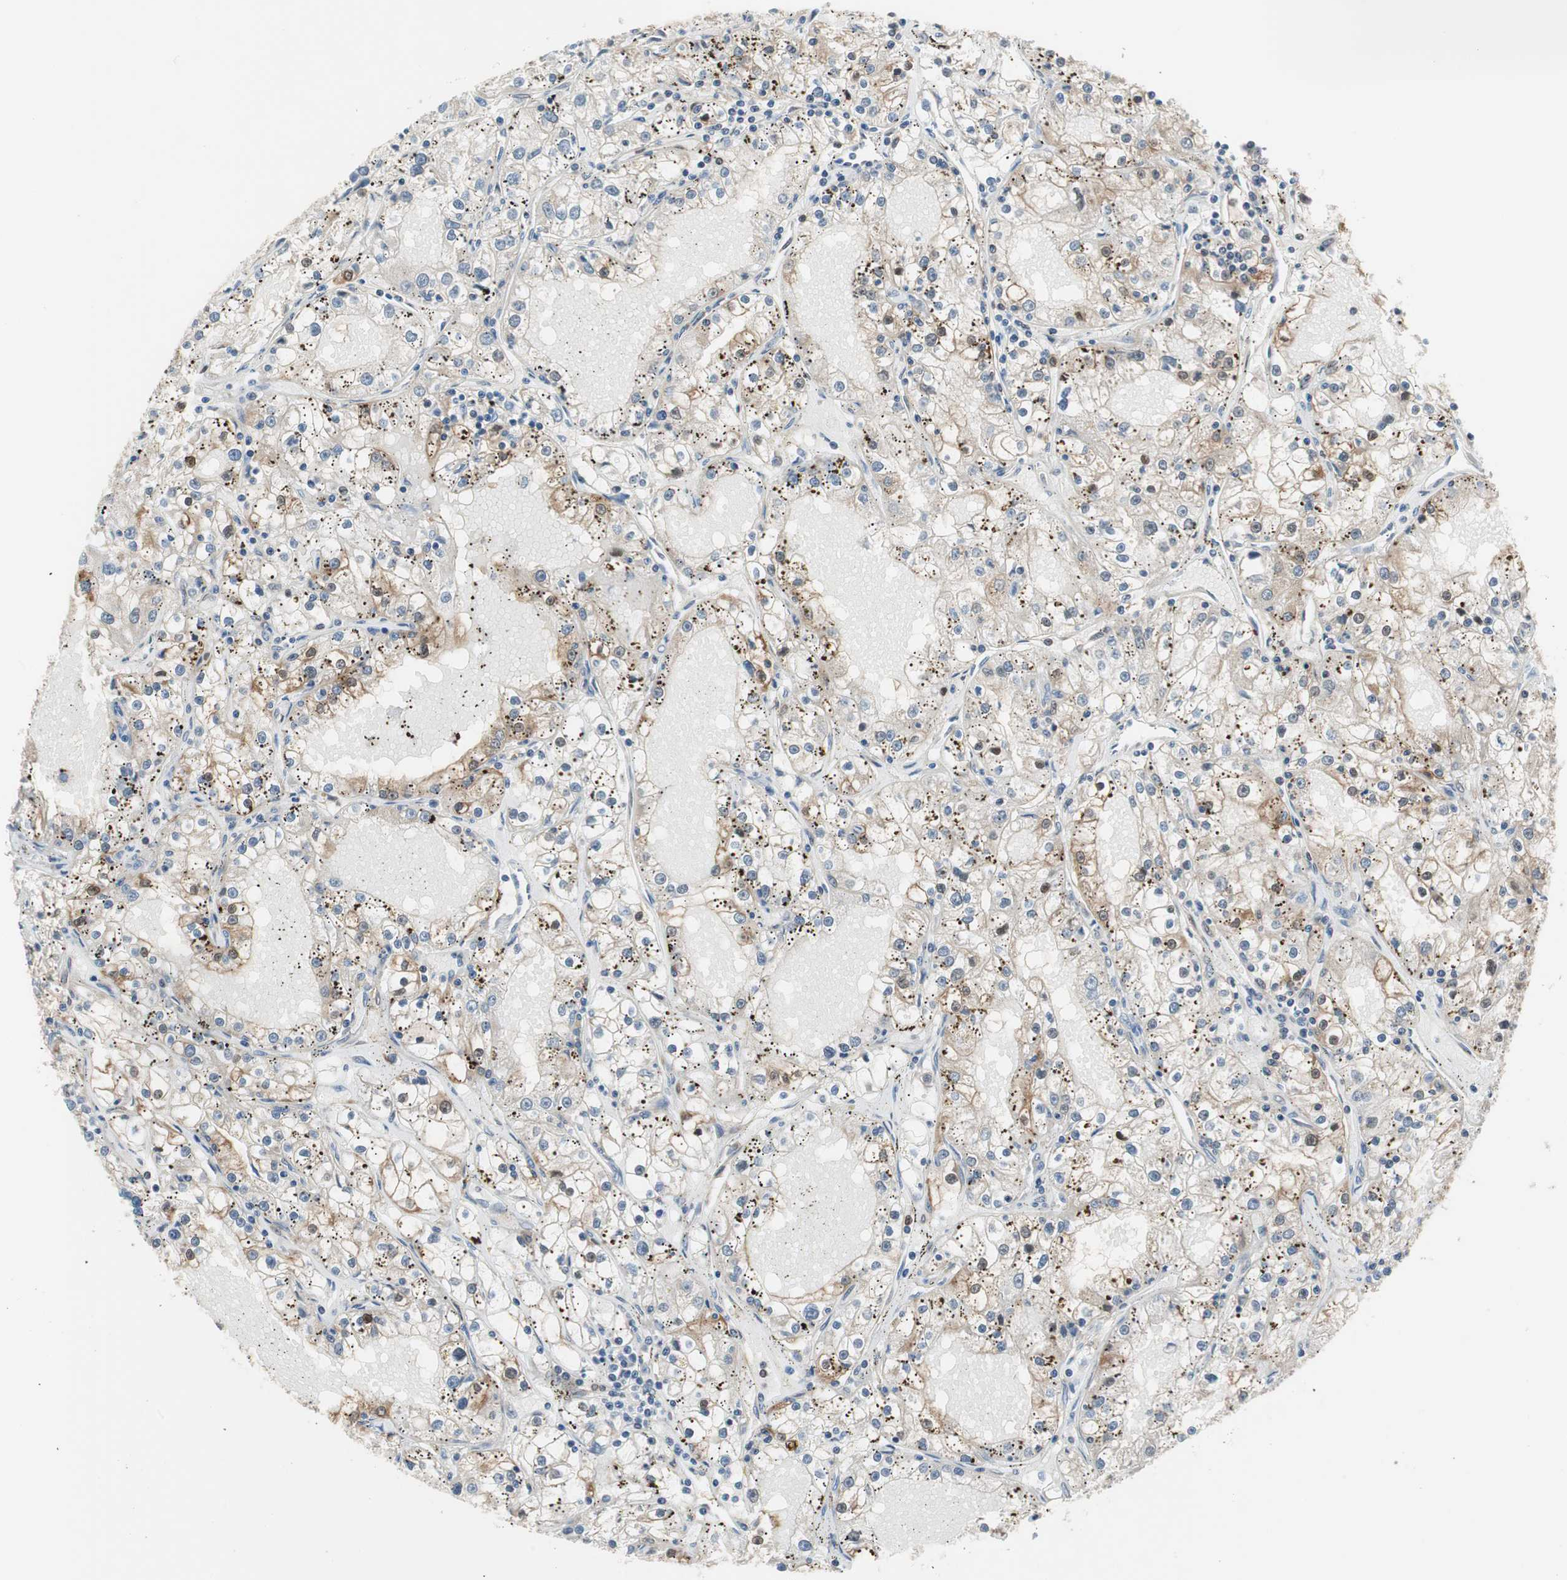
{"staining": {"intensity": "weak", "quantity": "<25%", "location": "cytoplasmic/membranous"}, "tissue": "renal cancer", "cell_type": "Tumor cells", "image_type": "cancer", "snomed": [{"axis": "morphology", "description": "Adenocarcinoma, NOS"}, {"axis": "topography", "description": "Kidney"}], "caption": "IHC image of renal cancer (adenocarcinoma) stained for a protein (brown), which shows no expression in tumor cells. The staining is performed using DAB (3,3'-diaminobenzidine) brown chromogen with nuclei counter-stained in using hematoxylin.", "gene": "ZNF512B", "patient": {"sex": "male", "age": 56}}